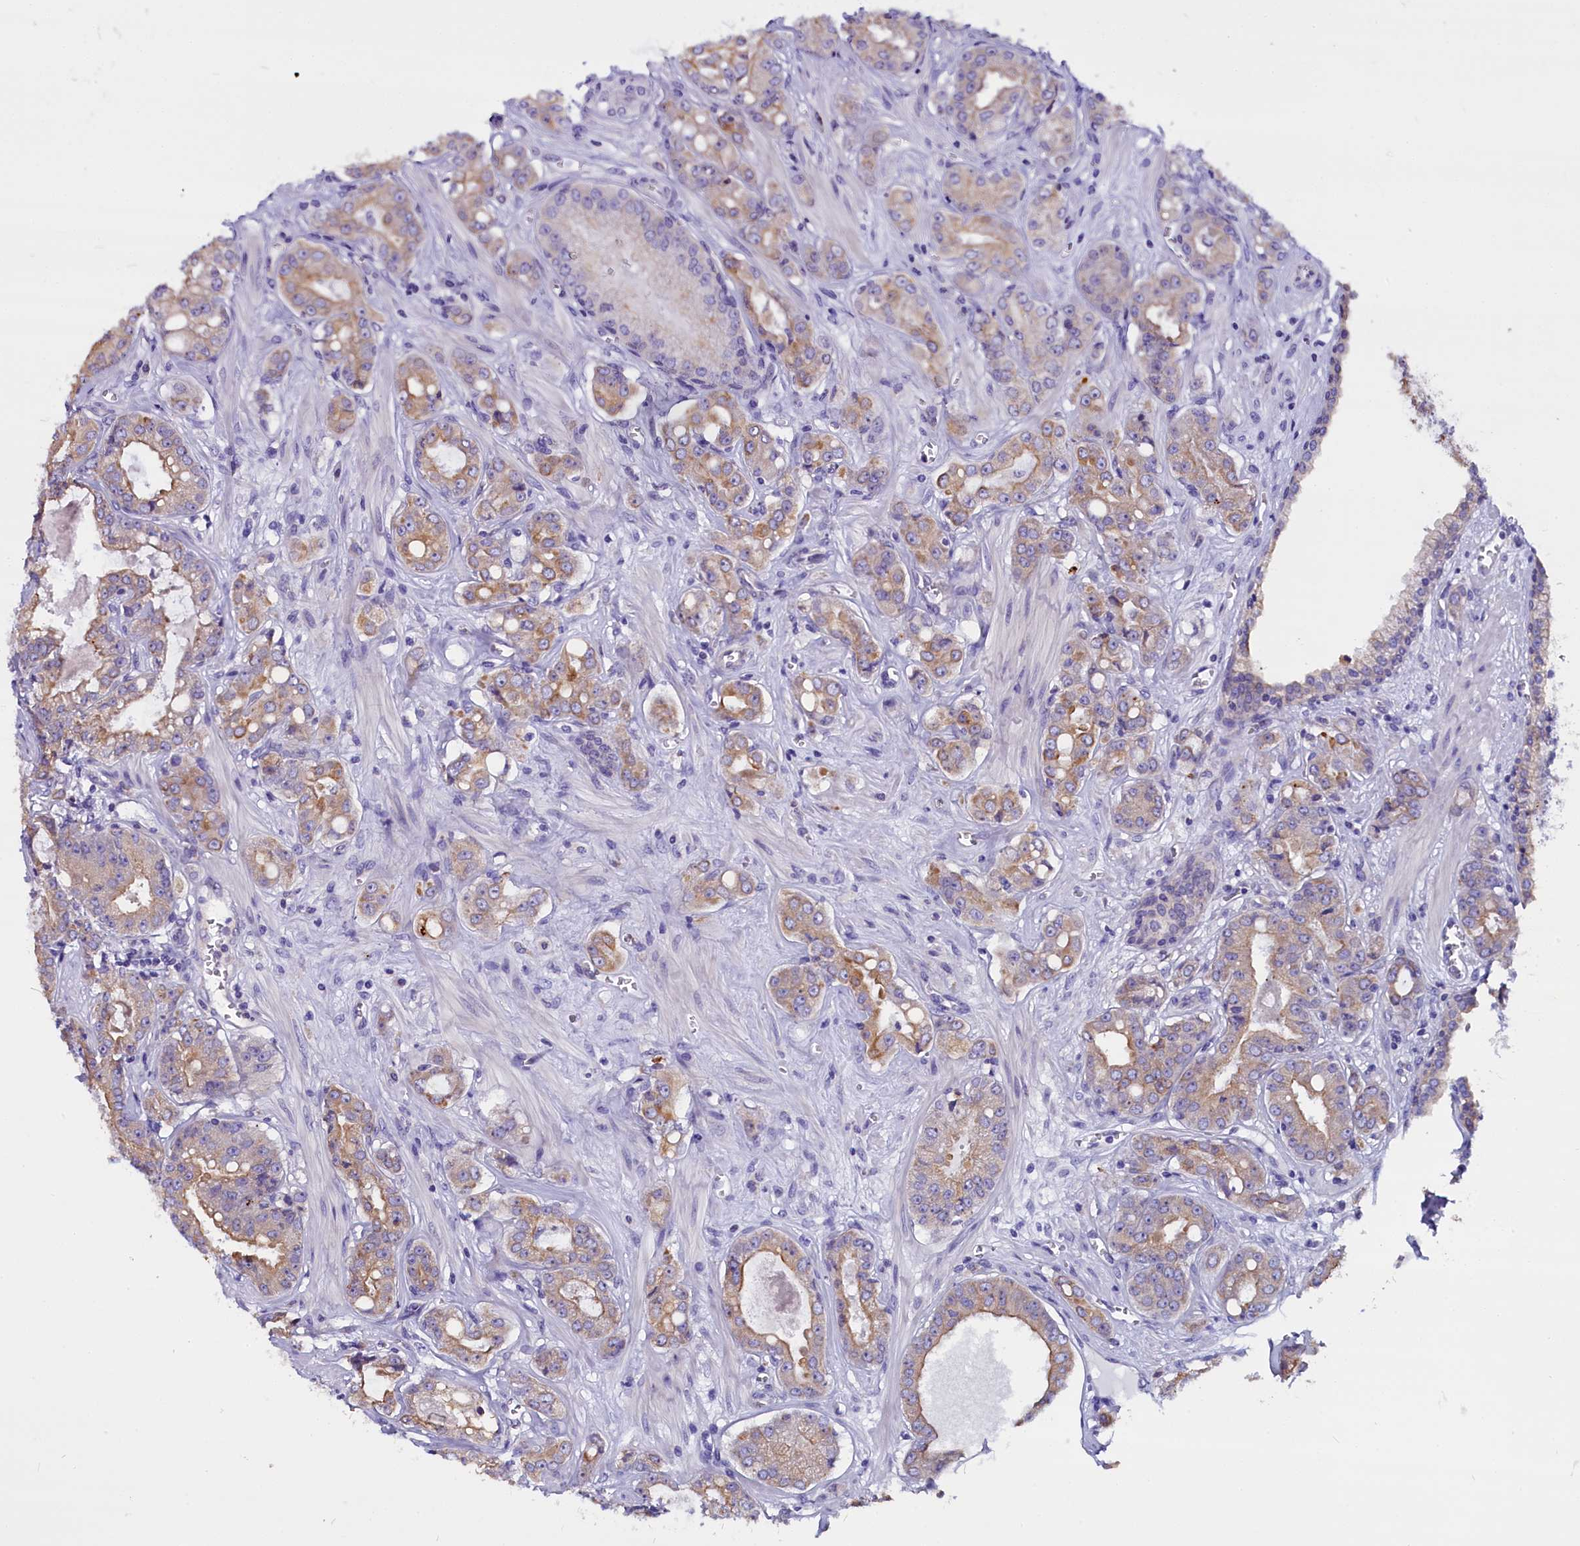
{"staining": {"intensity": "moderate", "quantity": "<25%", "location": "cytoplasmic/membranous"}, "tissue": "prostate cancer", "cell_type": "Tumor cells", "image_type": "cancer", "snomed": [{"axis": "morphology", "description": "Adenocarcinoma, High grade"}, {"axis": "topography", "description": "Prostate"}], "caption": "This photomicrograph exhibits IHC staining of human prostate adenocarcinoma (high-grade), with low moderate cytoplasmic/membranous expression in approximately <25% of tumor cells.", "gene": "CEP170", "patient": {"sex": "male", "age": 74}}